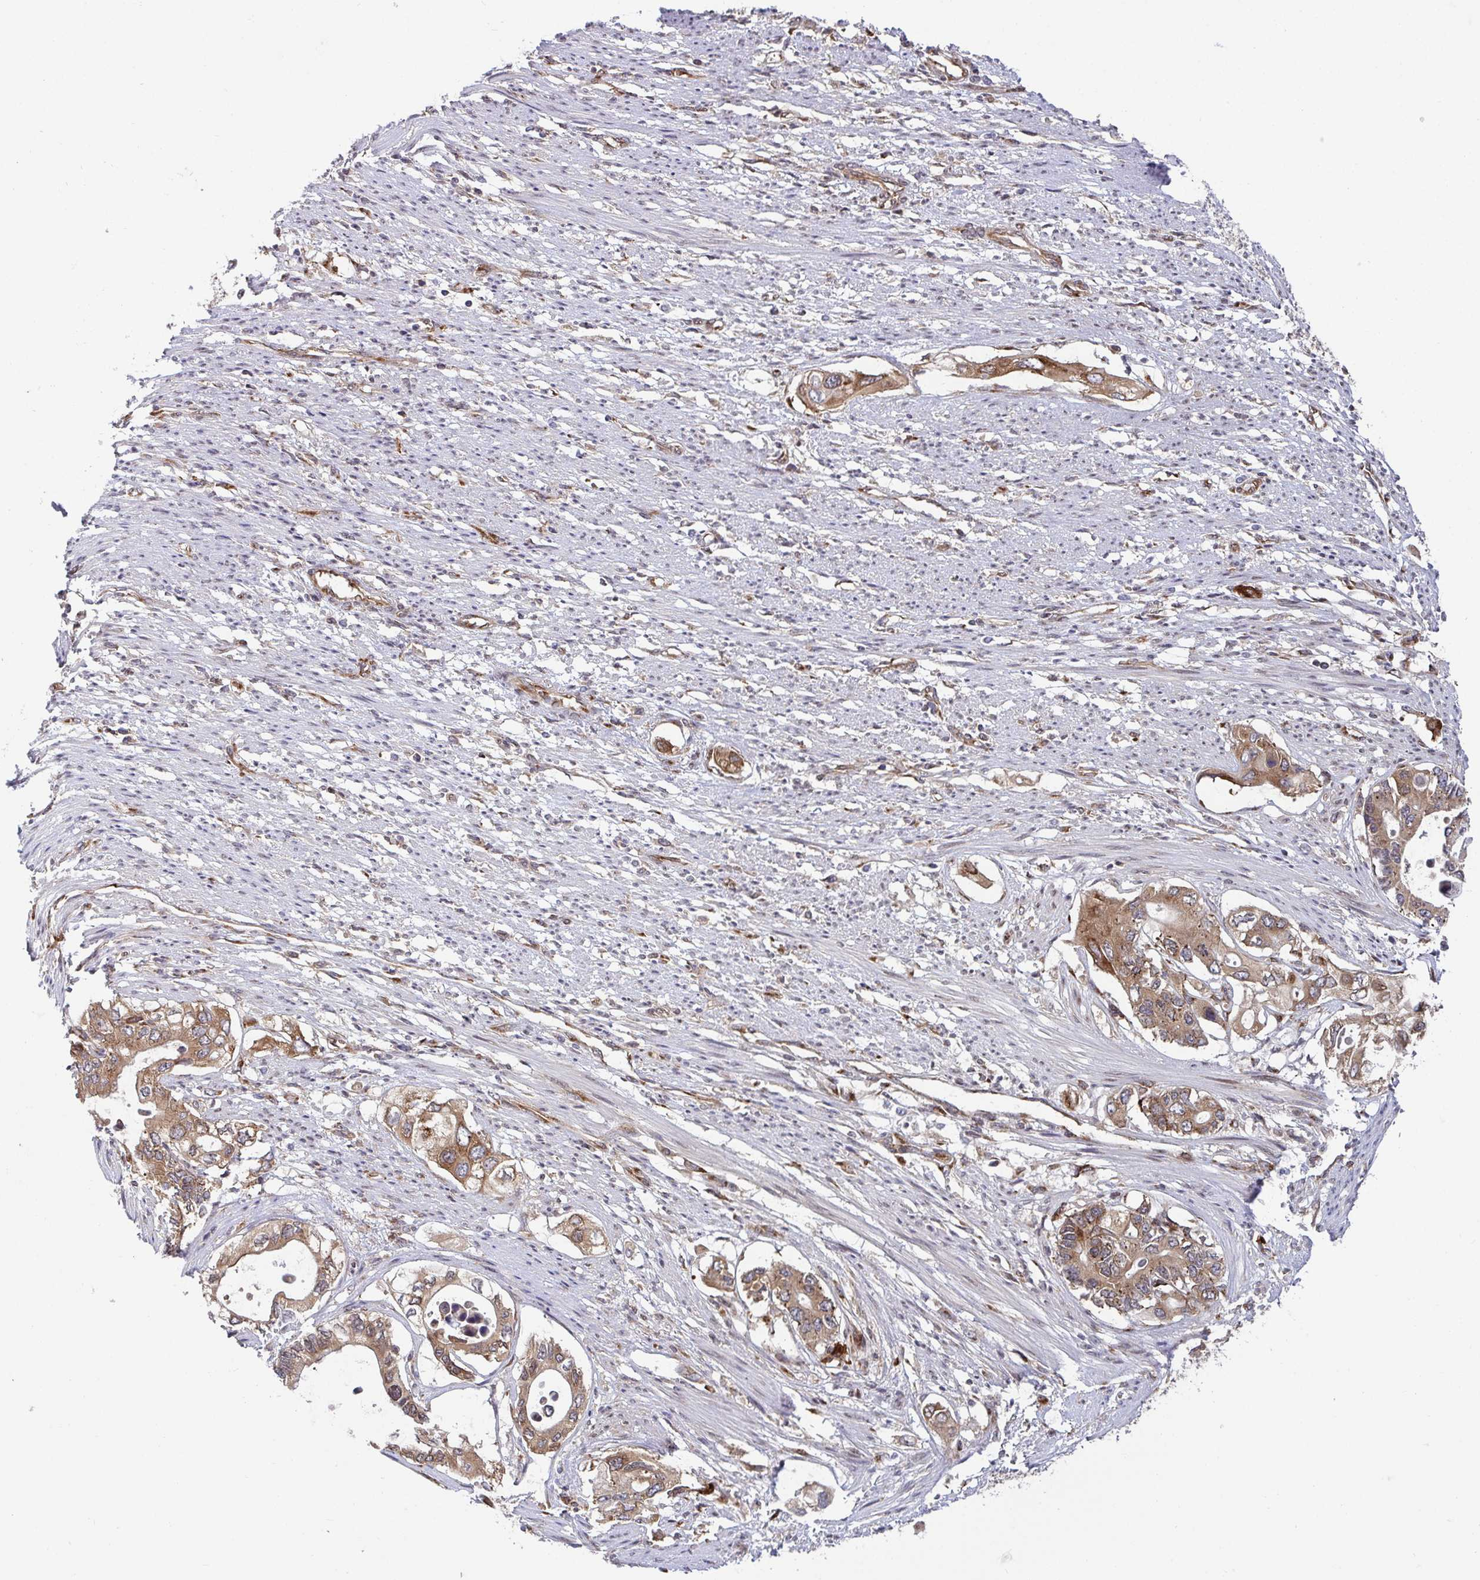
{"staining": {"intensity": "moderate", "quantity": ">75%", "location": "cytoplasmic/membranous"}, "tissue": "pancreatic cancer", "cell_type": "Tumor cells", "image_type": "cancer", "snomed": [{"axis": "morphology", "description": "Adenocarcinoma, NOS"}, {"axis": "topography", "description": "Pancreas"}], "caption": "The immunohistochemical stain labels moderate cytoplasmic/membranous staining in tumor cells of adenocarcinoma (pancreatic) tissue. The staining was performed using DAB, with brown indicating positive protein expression. Nuclei are stained blue with hematoxylin.", "gene": "ATP5MJ", "patient": {"sex": "female", "age": 63}}